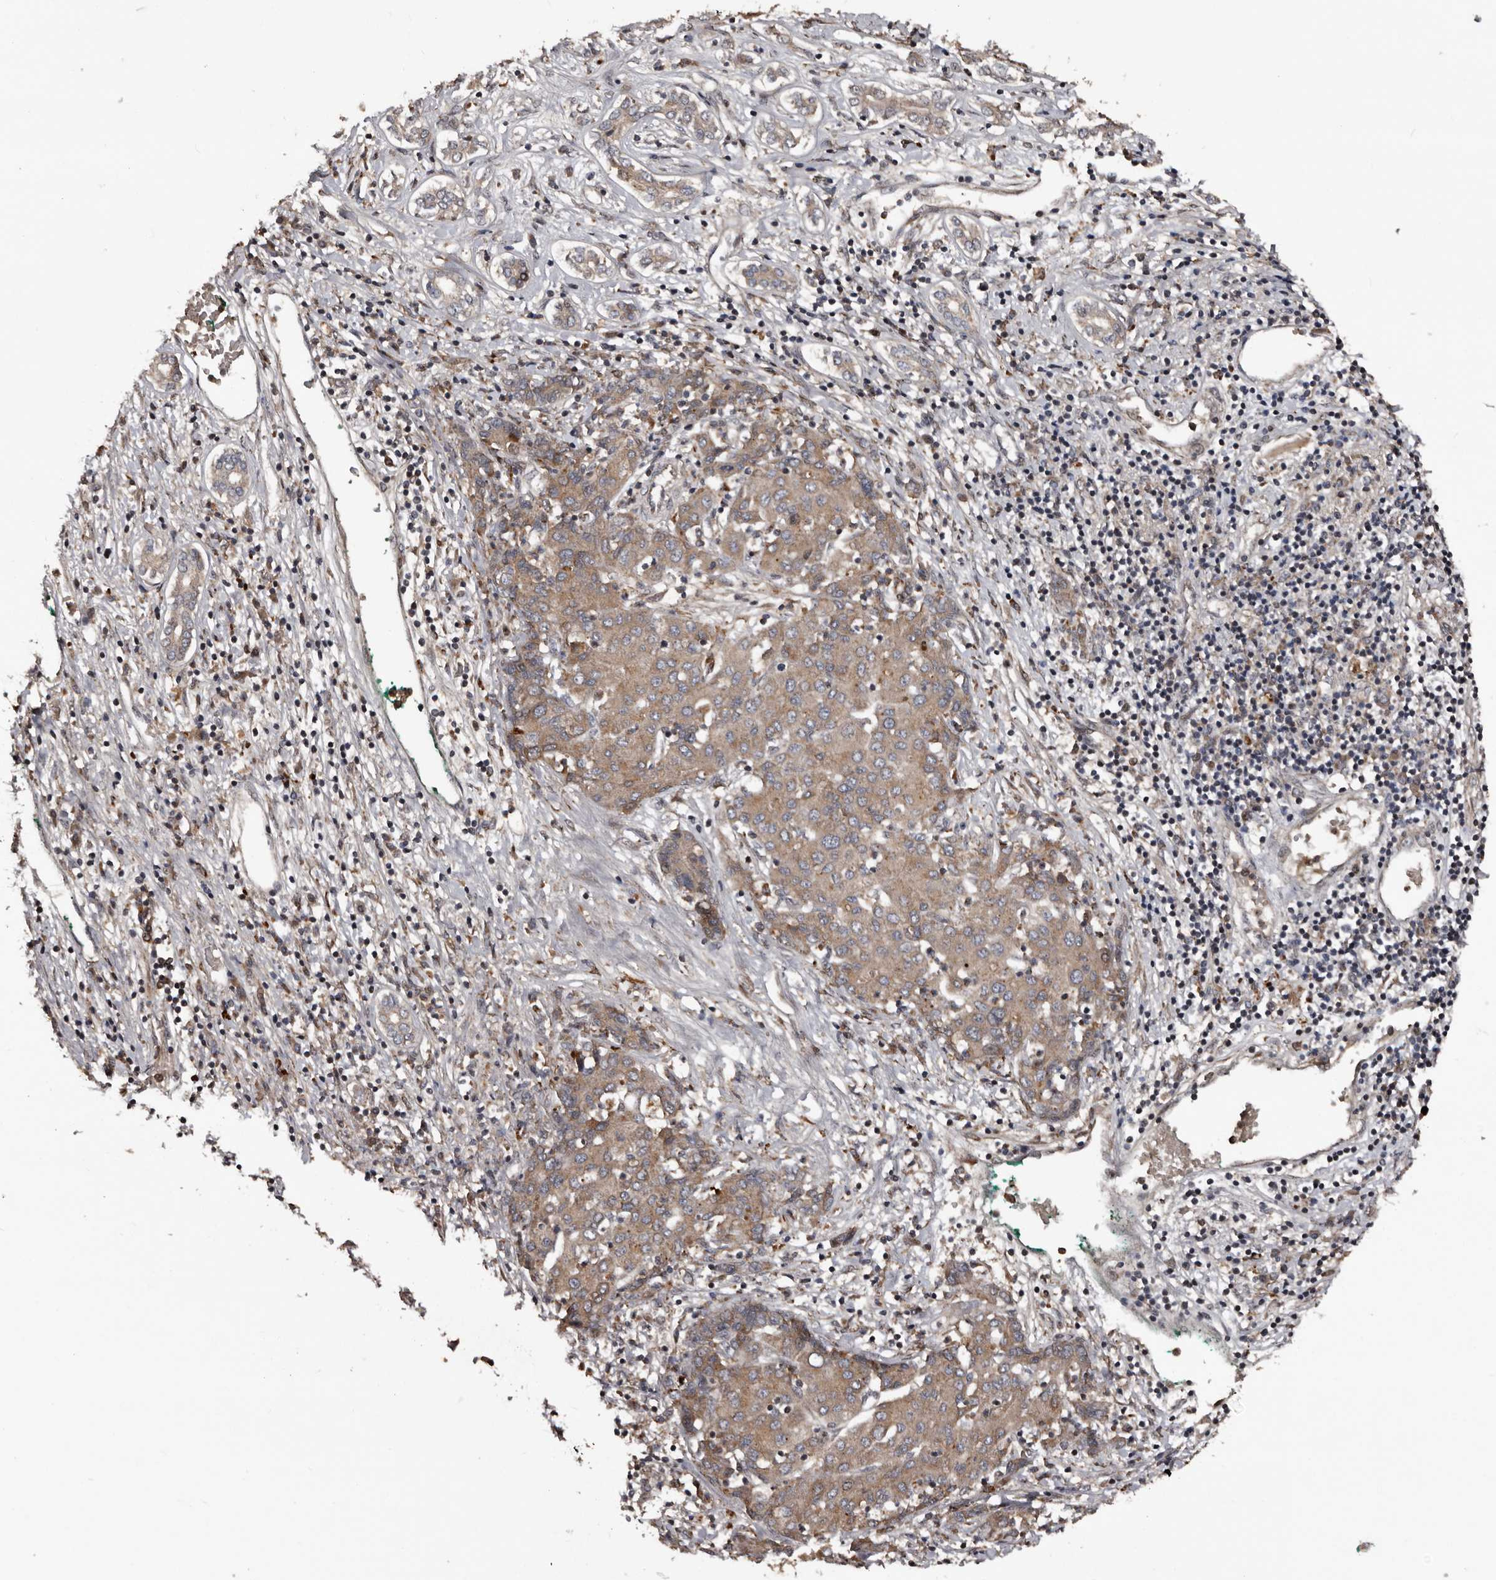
{"staining": {"intensity": "weak", "quantity": ">75%", "location": "cytoplasmic/membranous"}, "tissue": "liver cancer", "cell_type": "Tumor cells", "image_type": "cancer", "snomed": [{"axis": "morphology", "description": "Carcinoma, Hepatocellular, NOS"}, {"axis": "topography", "description": "Liver"}], "caption": "DAB (3,3'-diaminobenzidine) immunohistochemical staining of human liver hepatocellular carcinoma reveals weak cytoplasmic/membranous protein staining in approximately >75% of tumor cells. Nuclei are stained in blue.", "gene": "SERTAD4", "patient": {"sex": "male", "age": 65}}